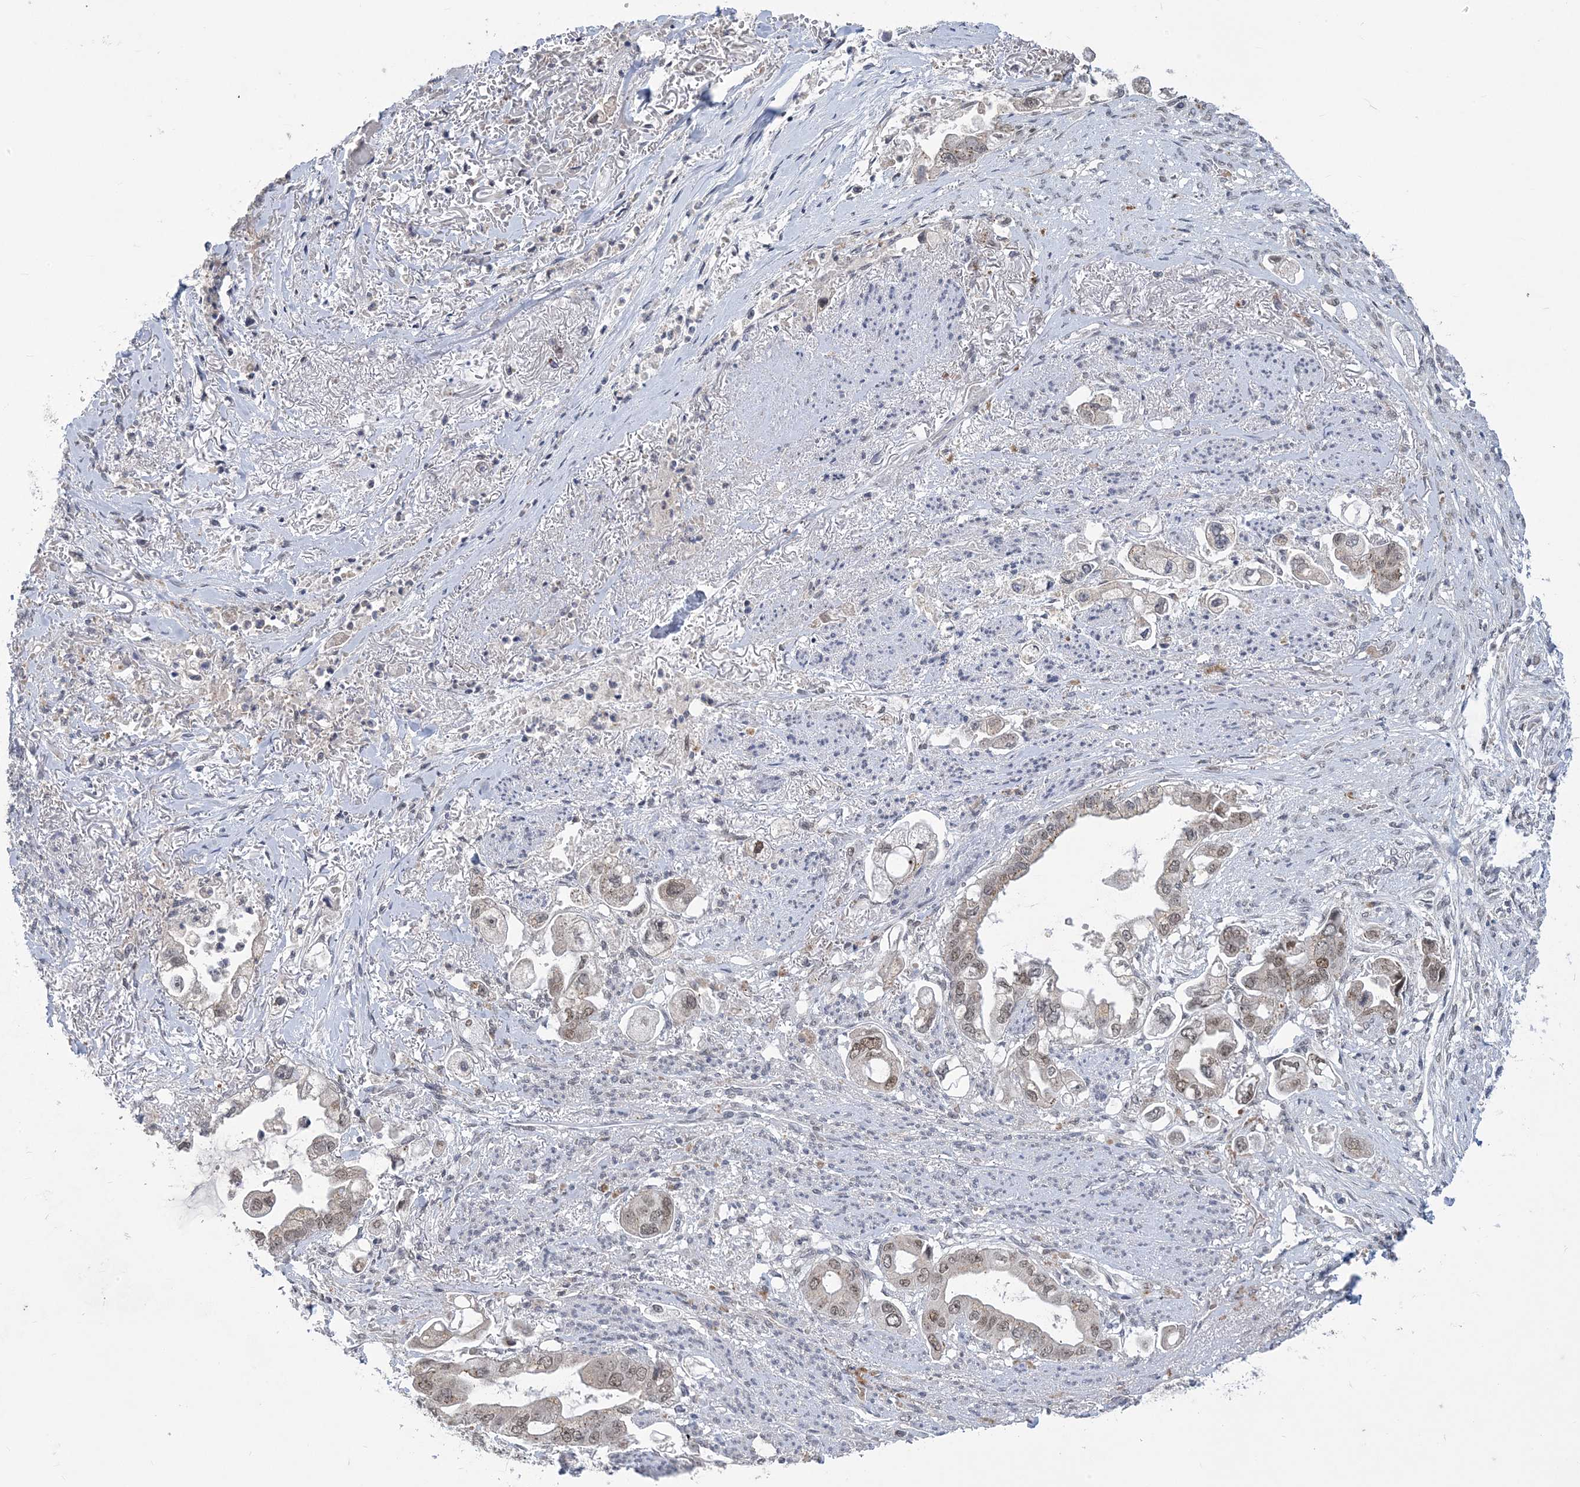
{"staining": {"intensity": "moderate", "quantity": "25%-75%", "location": "nuclear"}, "tissue": "stomach cancer", "cell_type": "Tumor cells", "image_type": "cancer", "snomed": [{"axis": "morphology", "description": "Adenocarcinoma, NOS"}, {"axis": "topography", "description": "Stomach"}], "caption": "High-power microscopy captured an IHC image of stomach cancer, revealing moderate nuclear positivity in approximately 25%-75% of tumor cells.", "gene": "ZBTB7A", "patient": {"sex": "male", "age": 62}}